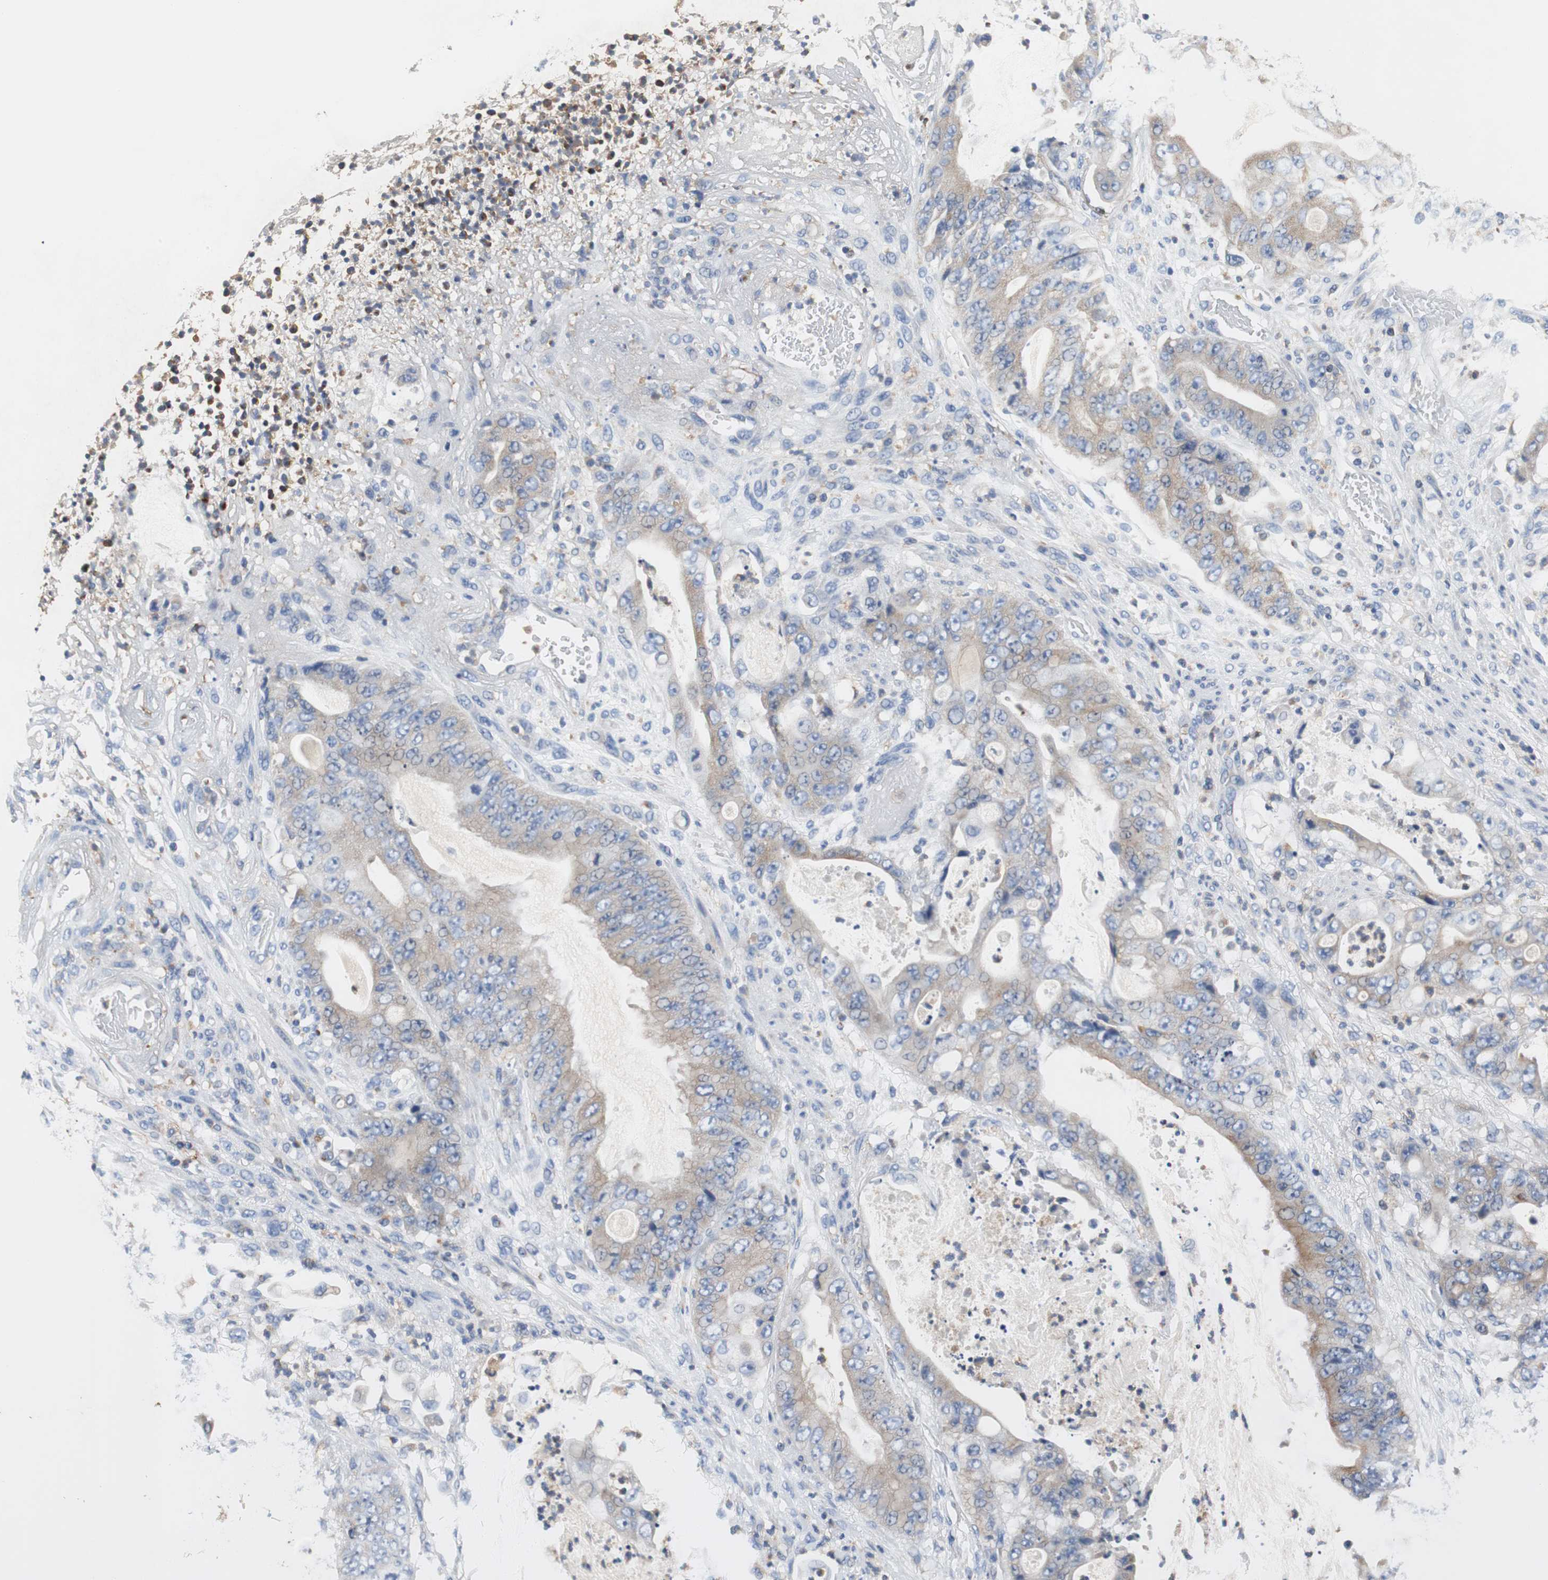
{"staining": {"intensity": "moderate", "quantity": "25%-75%", "location": "cytoplasmic/membranous"}, "tissue": "stomach cancer", "cell_type": "Tumor cells", "image_type": "cancer", "snomed": [{"axis": "morphology", "description": "Adenocarcinoma, NOS"}, {"axis": "topography", "description": "Stomach"}], "caption": "Protein analysis of stomach cancer (adenocarcinoma) tissue displays moderate cytoplasmic/membranous staining in about 25%-75% of tumor cells.", "gene": "VAMP8", "patient": {"sex": "female", "age": 73}}